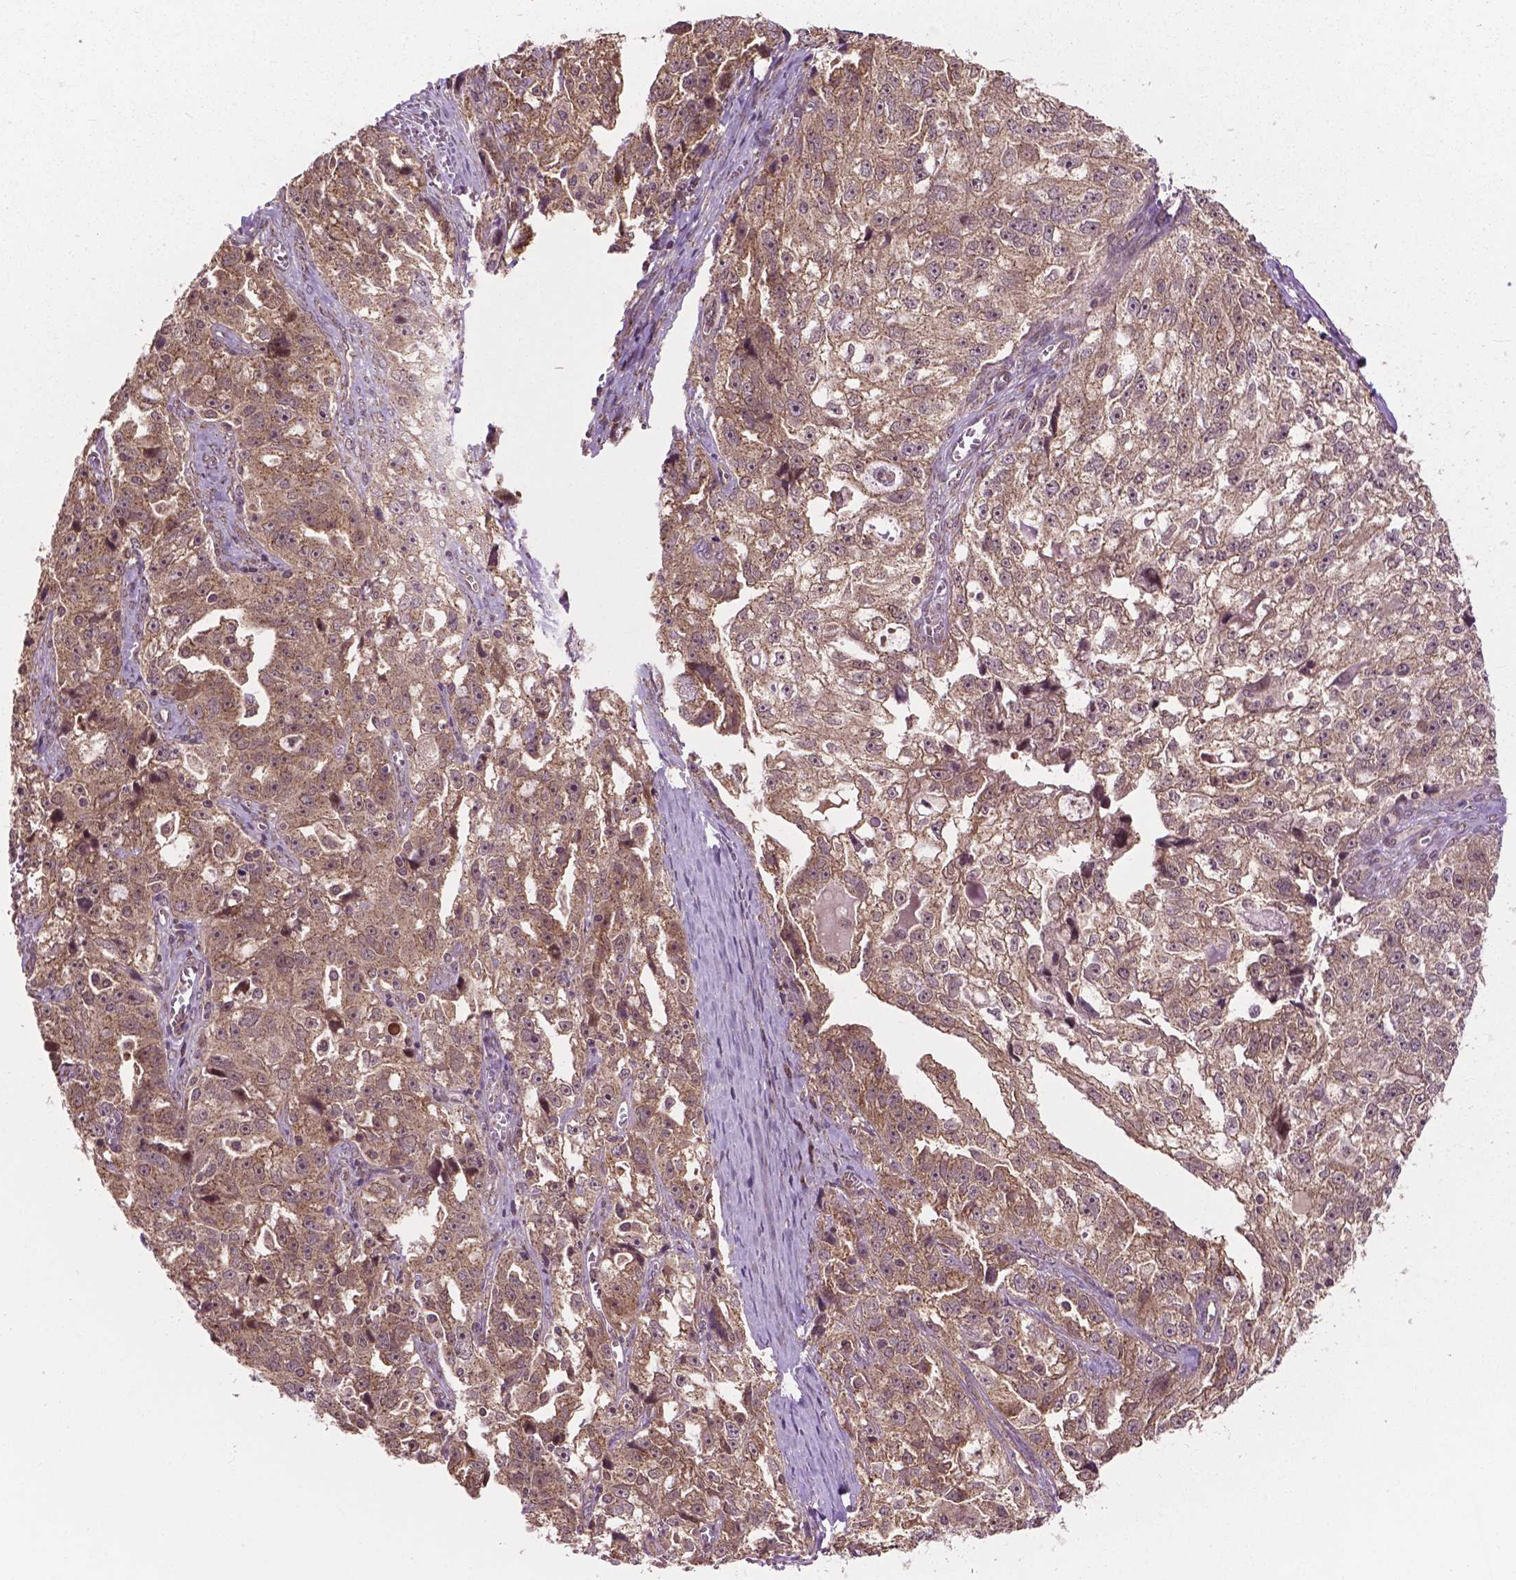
{"staining": {"intensity": "moderate", "quantity": ">75%", "location": "cytoplasmic/membranous"}, "tissue": "ovarian cancer", "cell_type": "Tumor cells", "image_type": "cancer", "snomed": [{"axis": "morphology", "description": "Cystadenocarcinoma, serous, NOS"}, {"axis": "topography", "description": "Ovary"}], "caption": "Brown immunohistochemical staining in serous cystadenocarcinoma (ovarian) demonstrates moderate cytoplasmic/membranous expression in about >75% of tumor cells.", "gene": "PPP1CB", "patient": {"sex": "female", "age": 51}}